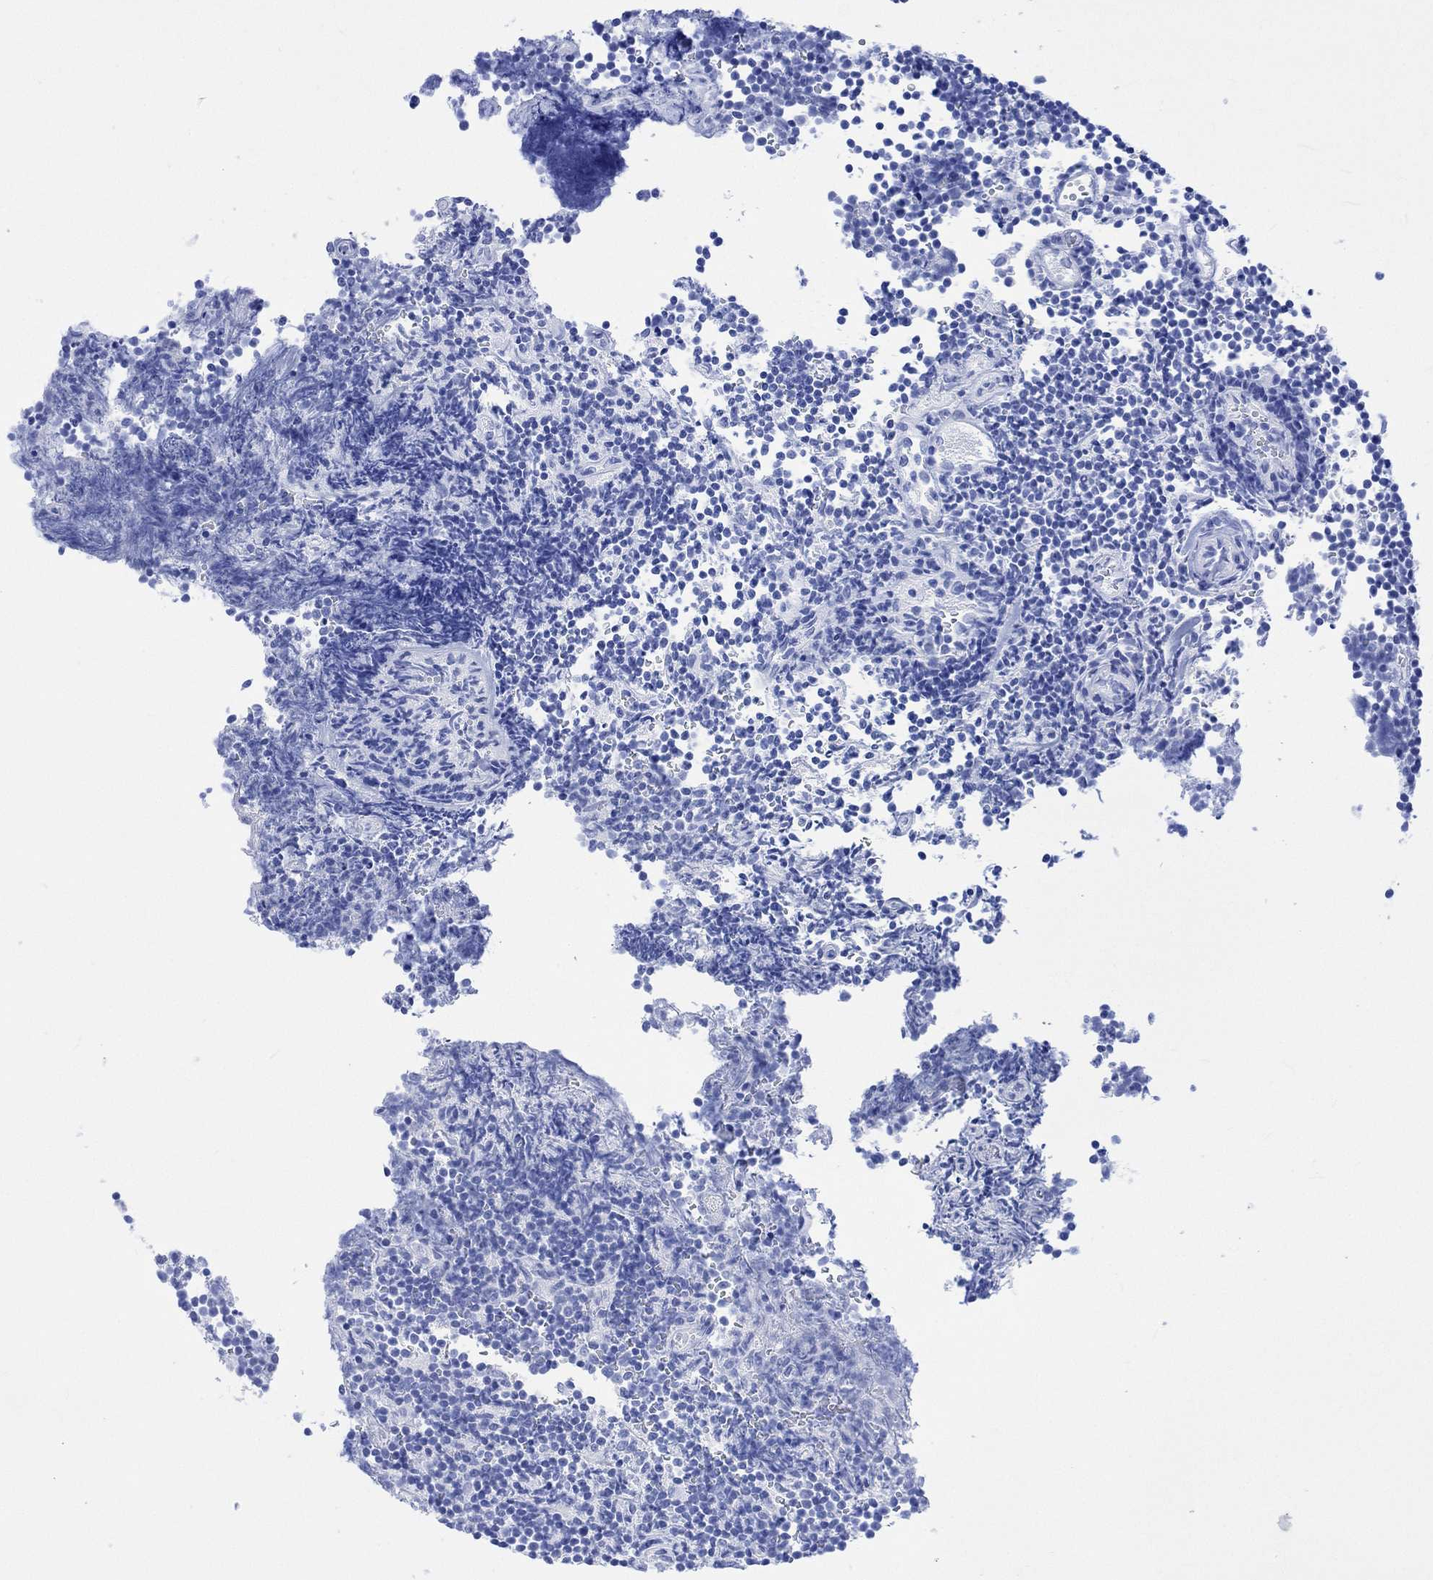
{"staining": {"intensity": "negative", "quantity": "none", "location": "none"}, "tissue": "lymphoma", "cell_type": "Tumor cells", "image_type": "cancer", "snomed": [{"axis": "morphology", "description": "Malignant lymphoma, non-Hodgkin's type, Low grade"}, {"axis": "topography", "description": "Brain"}], "caption": "Immunohistochemical staining of lymphoma exhibits no significant positivity in tumor cells. (Brightfield microscopy of DAB immunohistochemistry at high magnification).", "gene": "CELF4", "patient": {"sex": "female", "age": 66}}